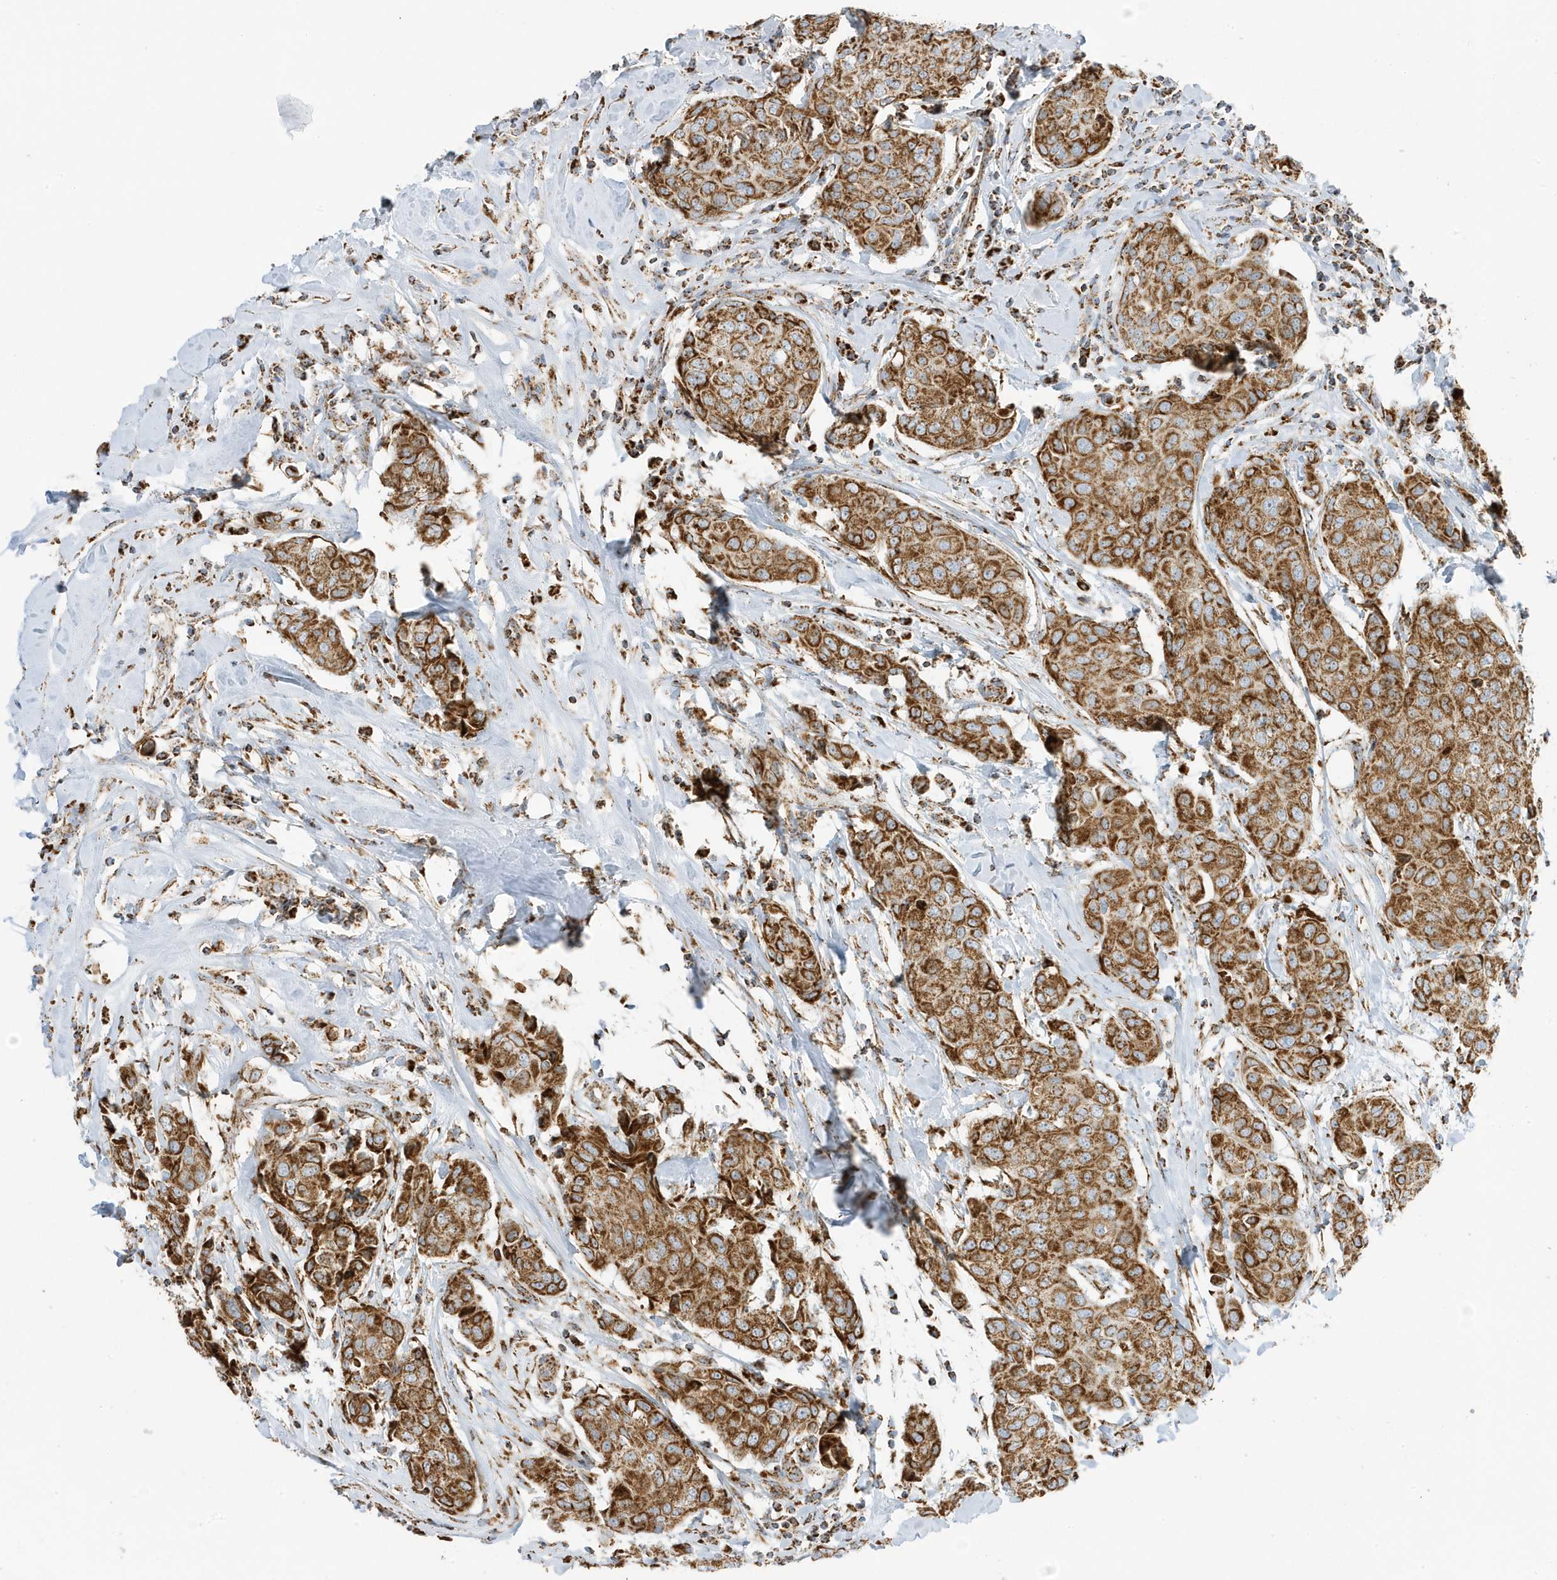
{"staining": {"intensity": "strong", "quantity": ">75%", "location": "cytoplasmic/membranous"}, "tissue": "breast cancer", "cell_type": "Tumor cells", "image_type": "cancer", "snomed": [{"axis": "morphology", "description": "Duct carcinoma"}, {"axis": "topography", "description": "Breast"}], "caption": "Immunohistochemical staining of human breast cancer exhibits strong cytoplasmic/membranous protein positivity in about >75% of tumor cells.", "gene": "ATP5ME", "patient": {"sex": "female", "age": 80}}